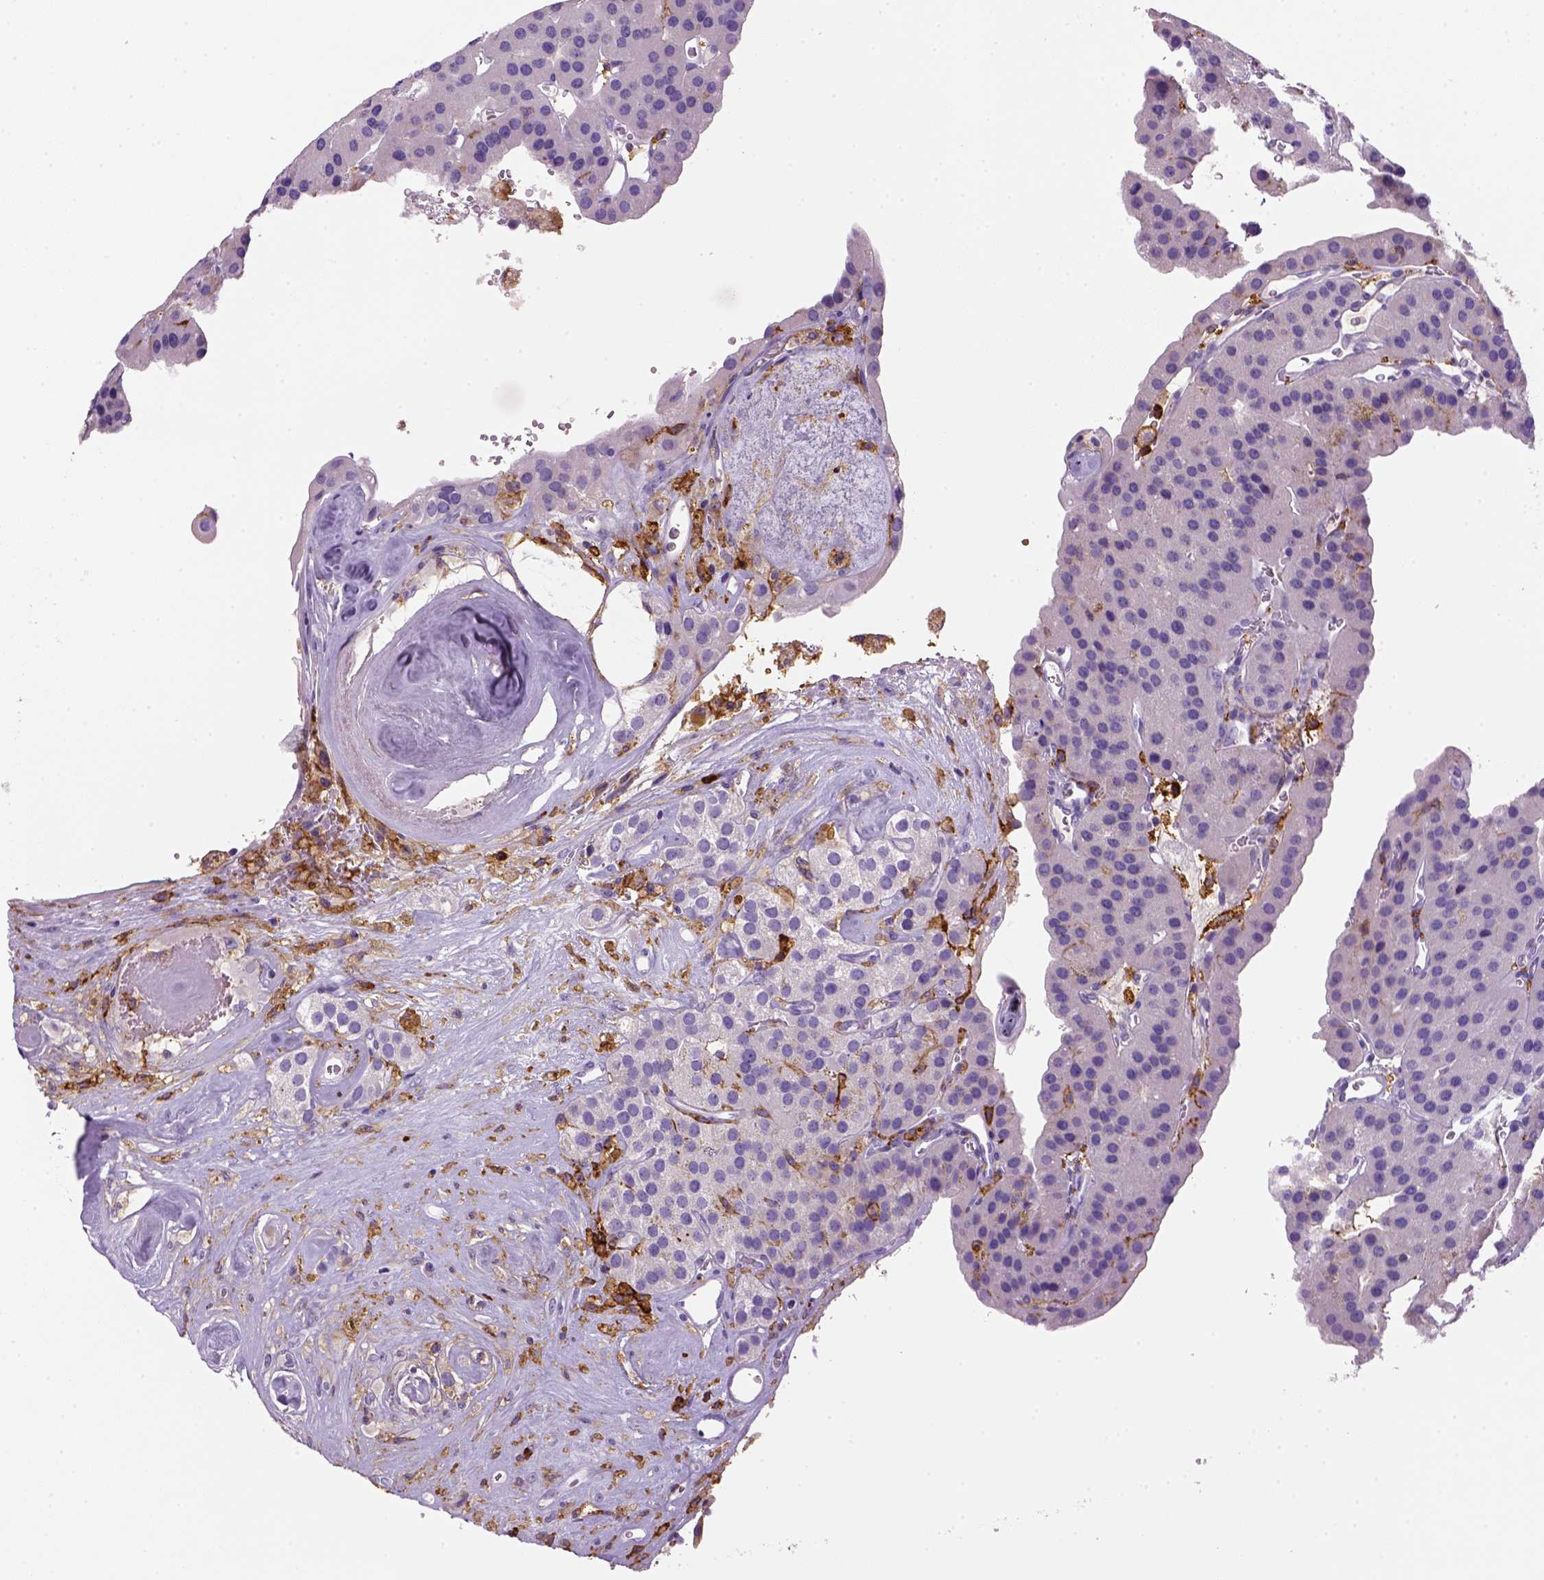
{"staining": {"intensity": "negative", "quantity": "none", "location": "none"}, "tissue": "parathyroid gland", "cell_type": "Glandular cells", "image_type": "normal", "snomed": [{"axis": "morphology", "description": "Normal tissue, NOS"}, {"axis": "morphology", "description": "Adenoma, NOS"}, {"axis": "topography", "description": "Parathyroid gland"}], "caption": "The histopathology image displays no significant expression in glandular cells of parathyroid gland.", "gene": "CD14", "patient": {"sex": "female", "age": 86}}